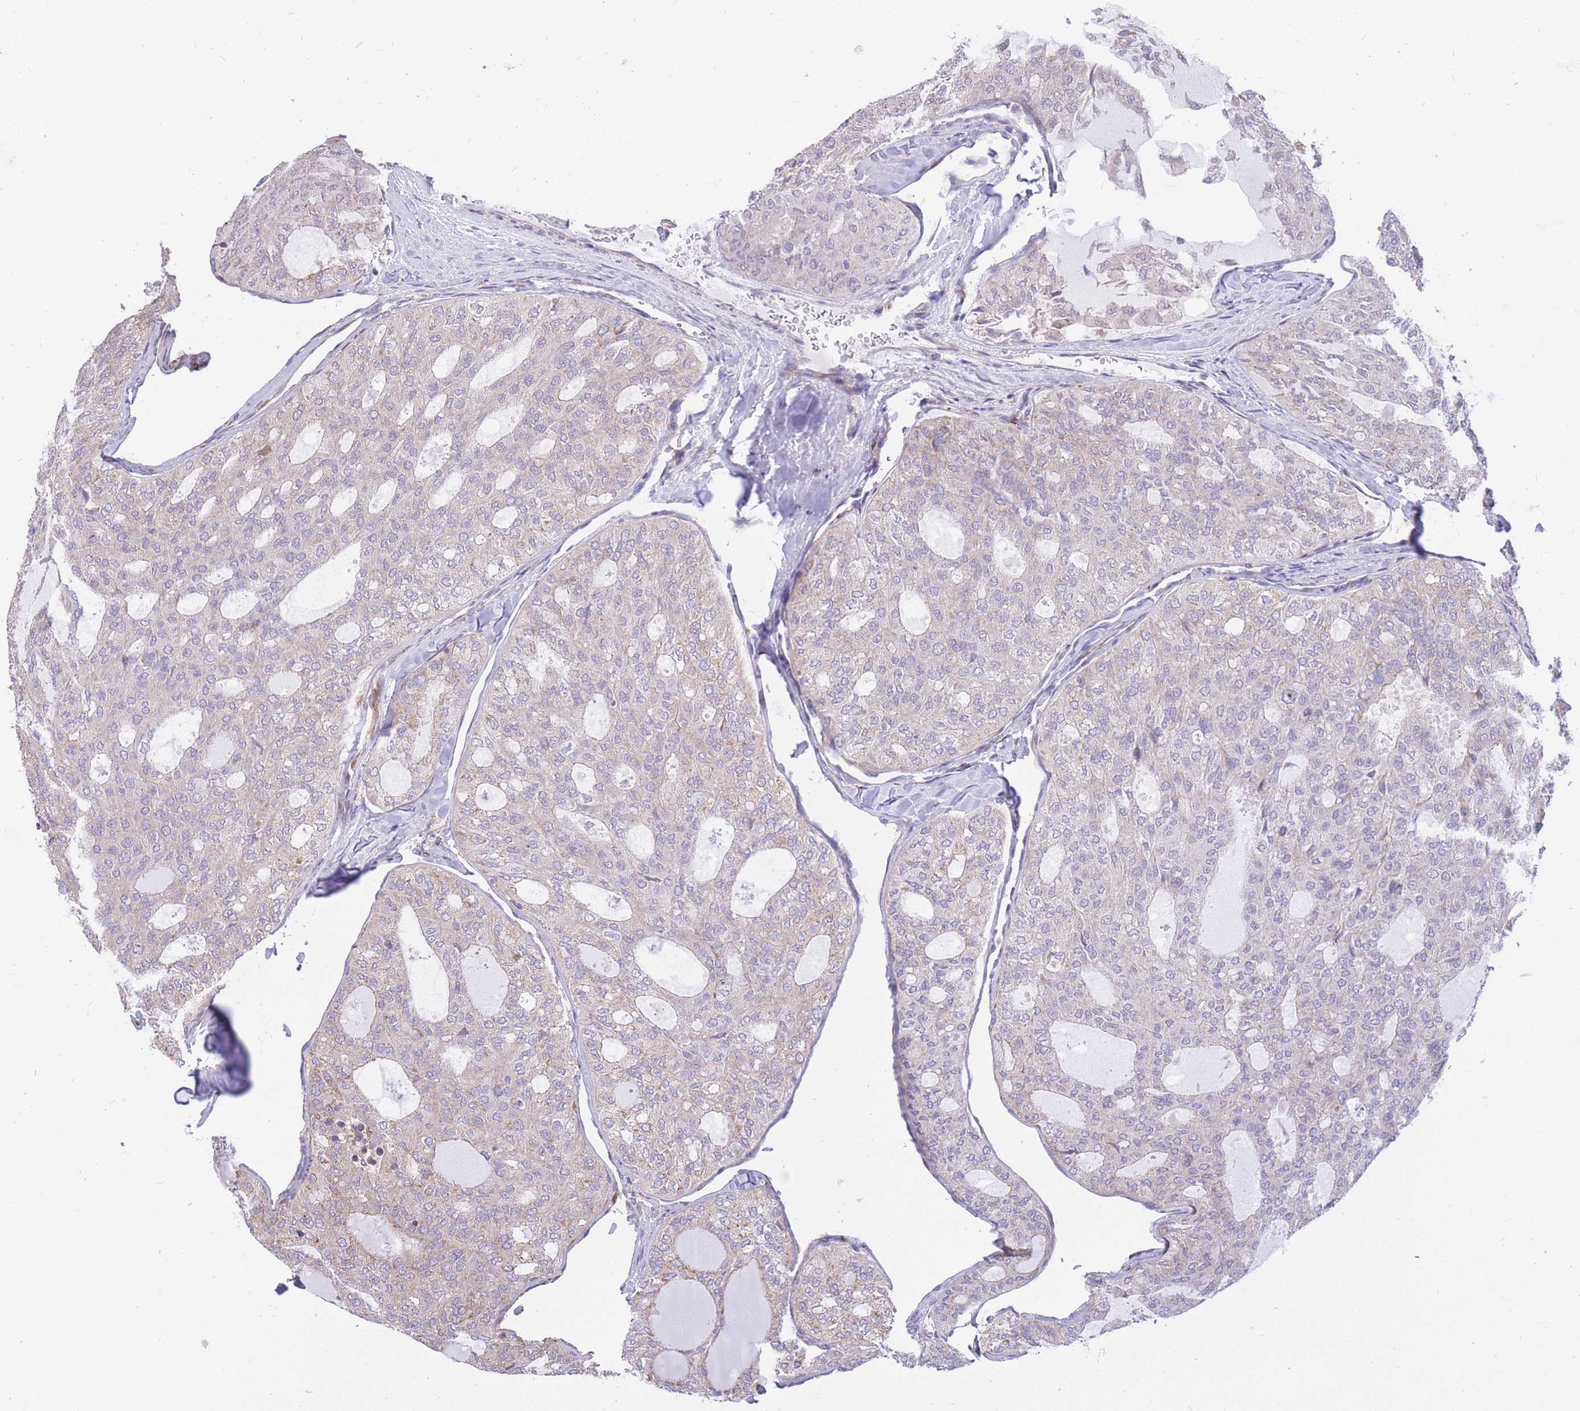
{"staining": {"intensity": "weak", "quantity": "25%-75%", "location": "cytoplasmic/membranous"}, "tissue": "thyroid cancer", "cell_type": "Tumor cells", "image_type": "cancer", "snomed": [{"axis": "morphology", "description": "Follicular adenoma carcinoma, NOS"}, {"axis": "topography", "description": "Thyroid gland"}], "caption": "High-power microscopy captured an immunohistochemistry image of thyroid cancer, revealing weak cytoplasmic/membranous staining in about 25%-75% of tumor cells.", "gene": "GBP7", "patient": {"sex": "male", "age": 75}}